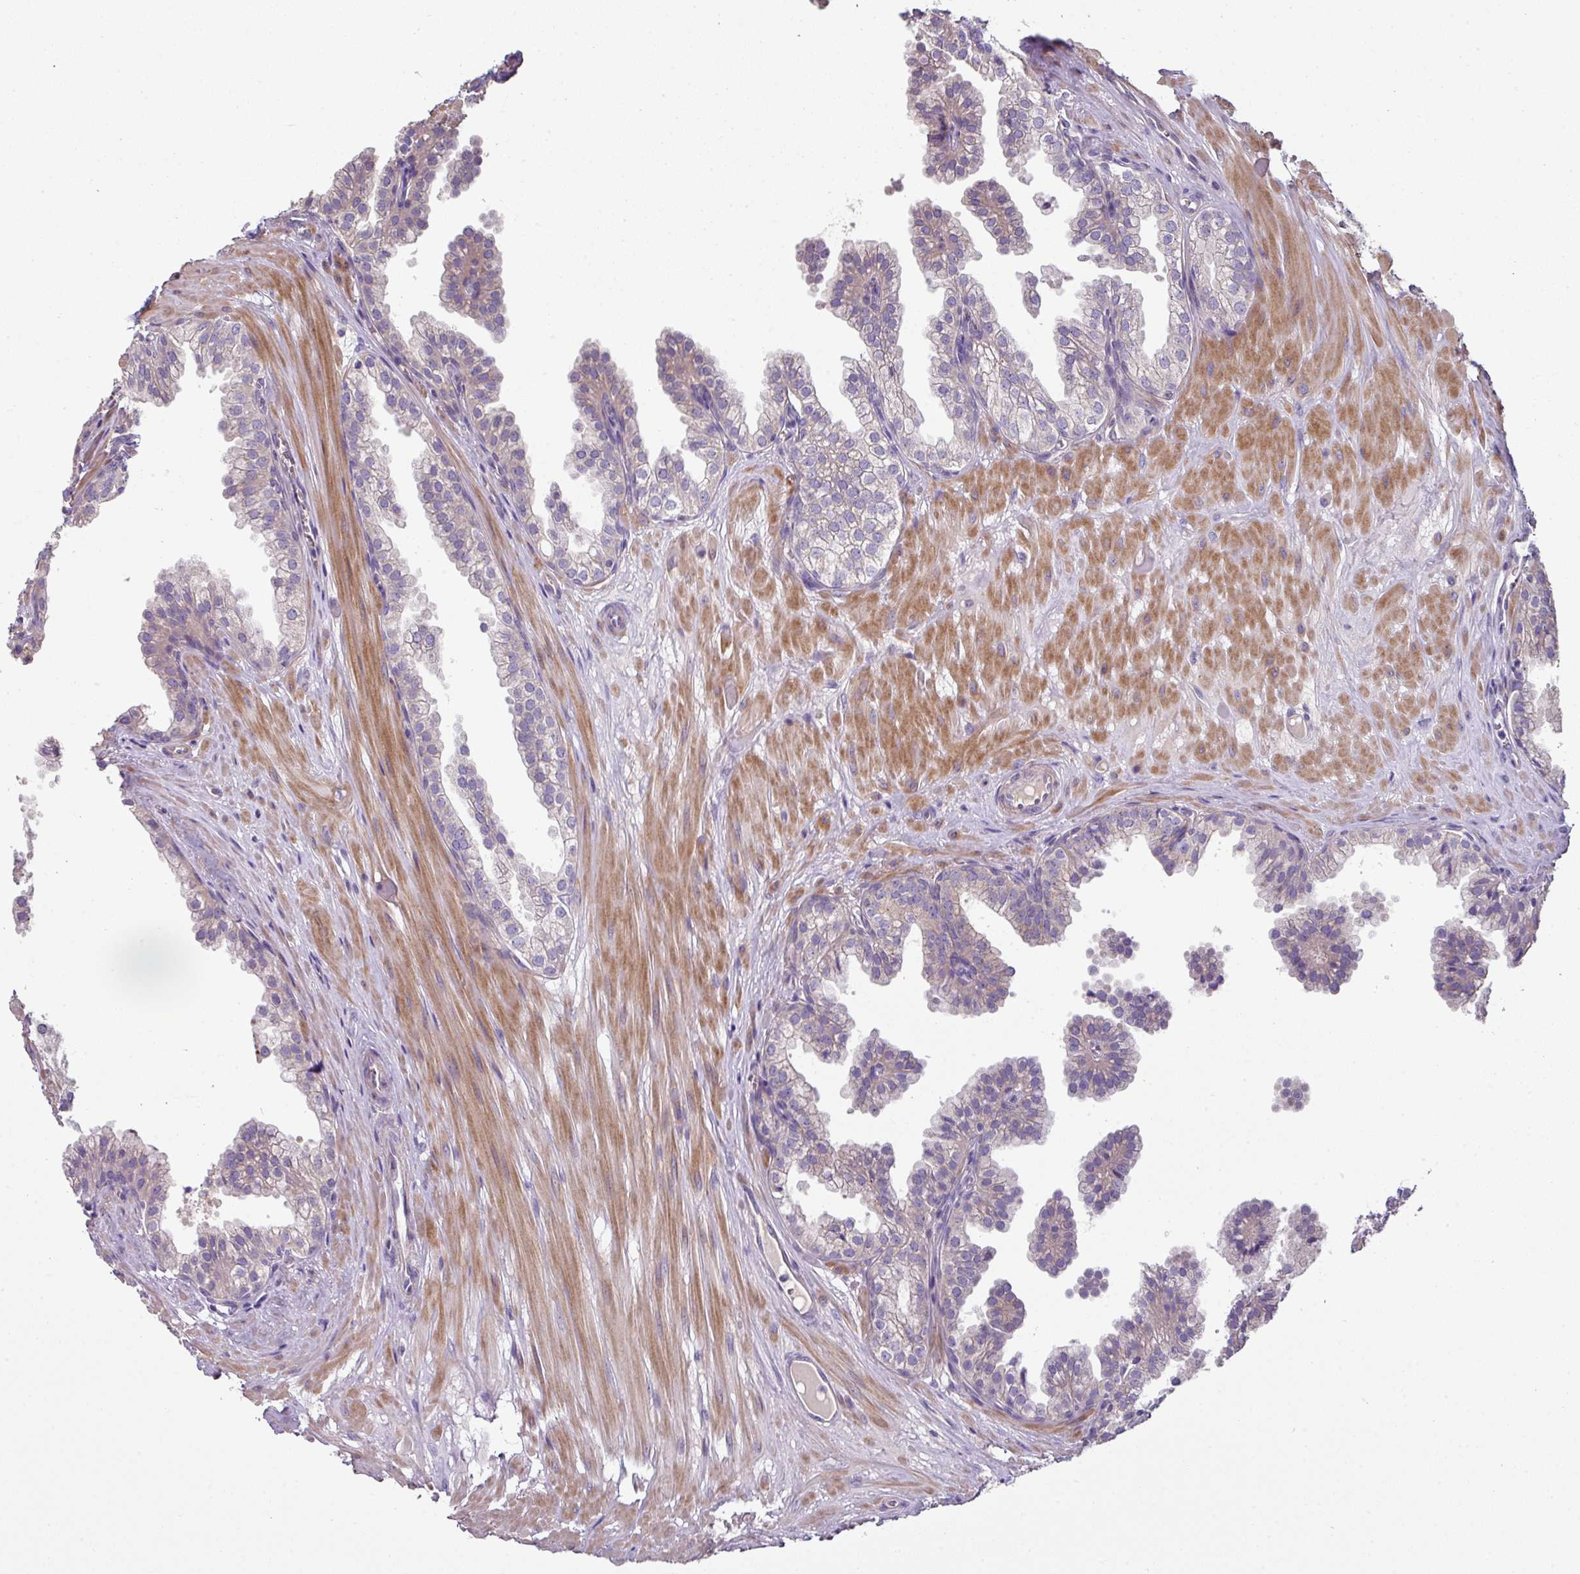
{"staining": {"intensity": "negative", "quantity": "none", "location": "none"}, "tissue": "prostate", "cell_type": "Glandular cells", "image_type": "normal", "snomed": [{"axis": "morphology", "description": "Normal tissue, NOS"}, {"axis": "topography", "description": "Prostate"}, {"axis": "topography", "description": "Peripheral nerve tissue"}], "caption": "An immunohistochemistry (IHC) histopathology image of benign prostate is shown. There is no staining in glandular cells of prostate. The staining is performed using DAB brown chromogen with nuclei counter-stained in using hematoxylin.", "gene": "LRRC9", "patient": {"sex": "male", "age": 55}}